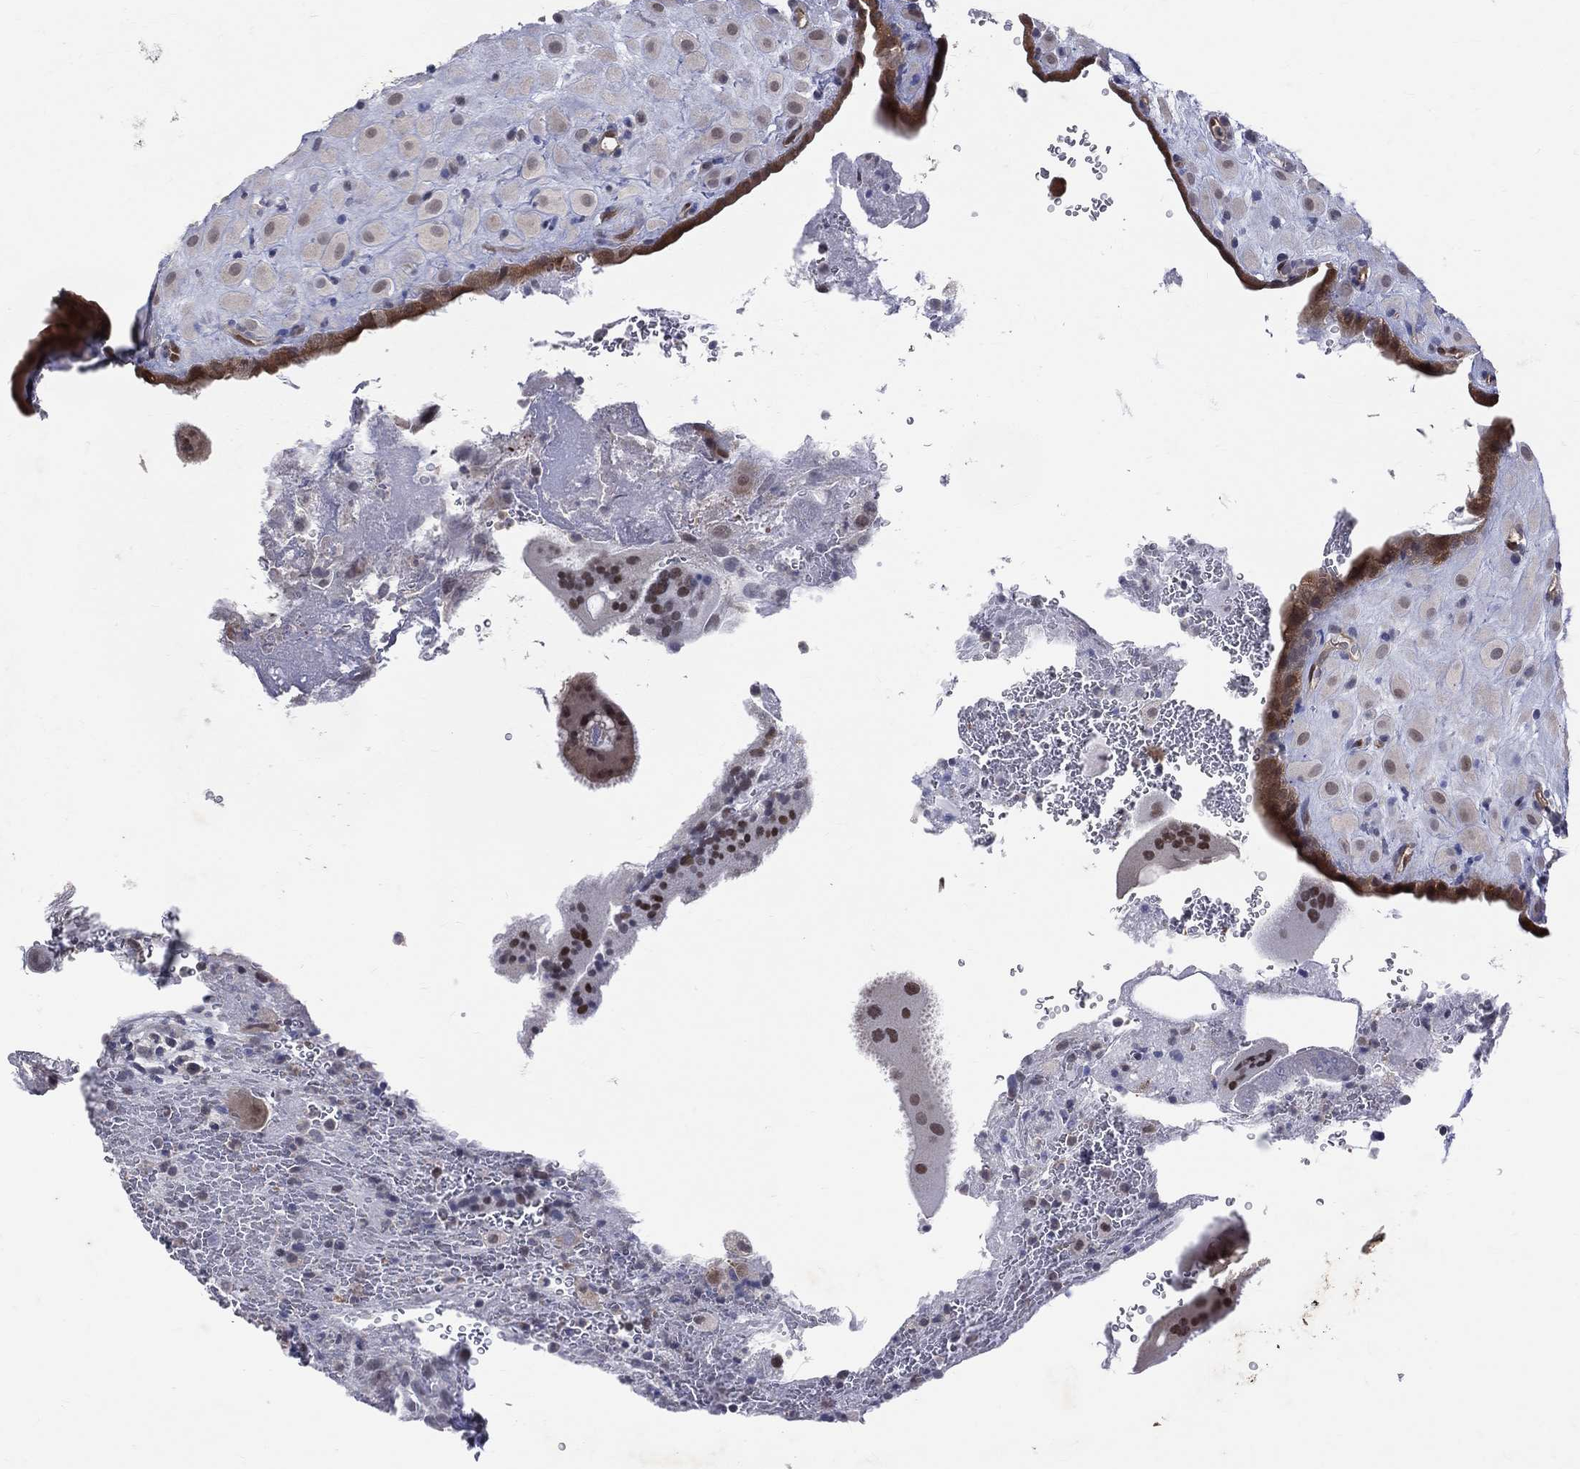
{"staining": {"intensity": "negative", "quantity": "none", "location": "none"}, "tissue": "placenta", "cell_type": "Decidual cells", "image_type": "normal", "snomed": [{"axis": "morphology", "description": "Normal tissue, NOS"}, {"axis": "topography", "description": "Placenta"}], "caption": "The immunohistochemistry (IHC) image has no significant expression in decidual cells of placenta.", "gene": "GMPR2", "patient": {"sex": "female", "age": 19}}